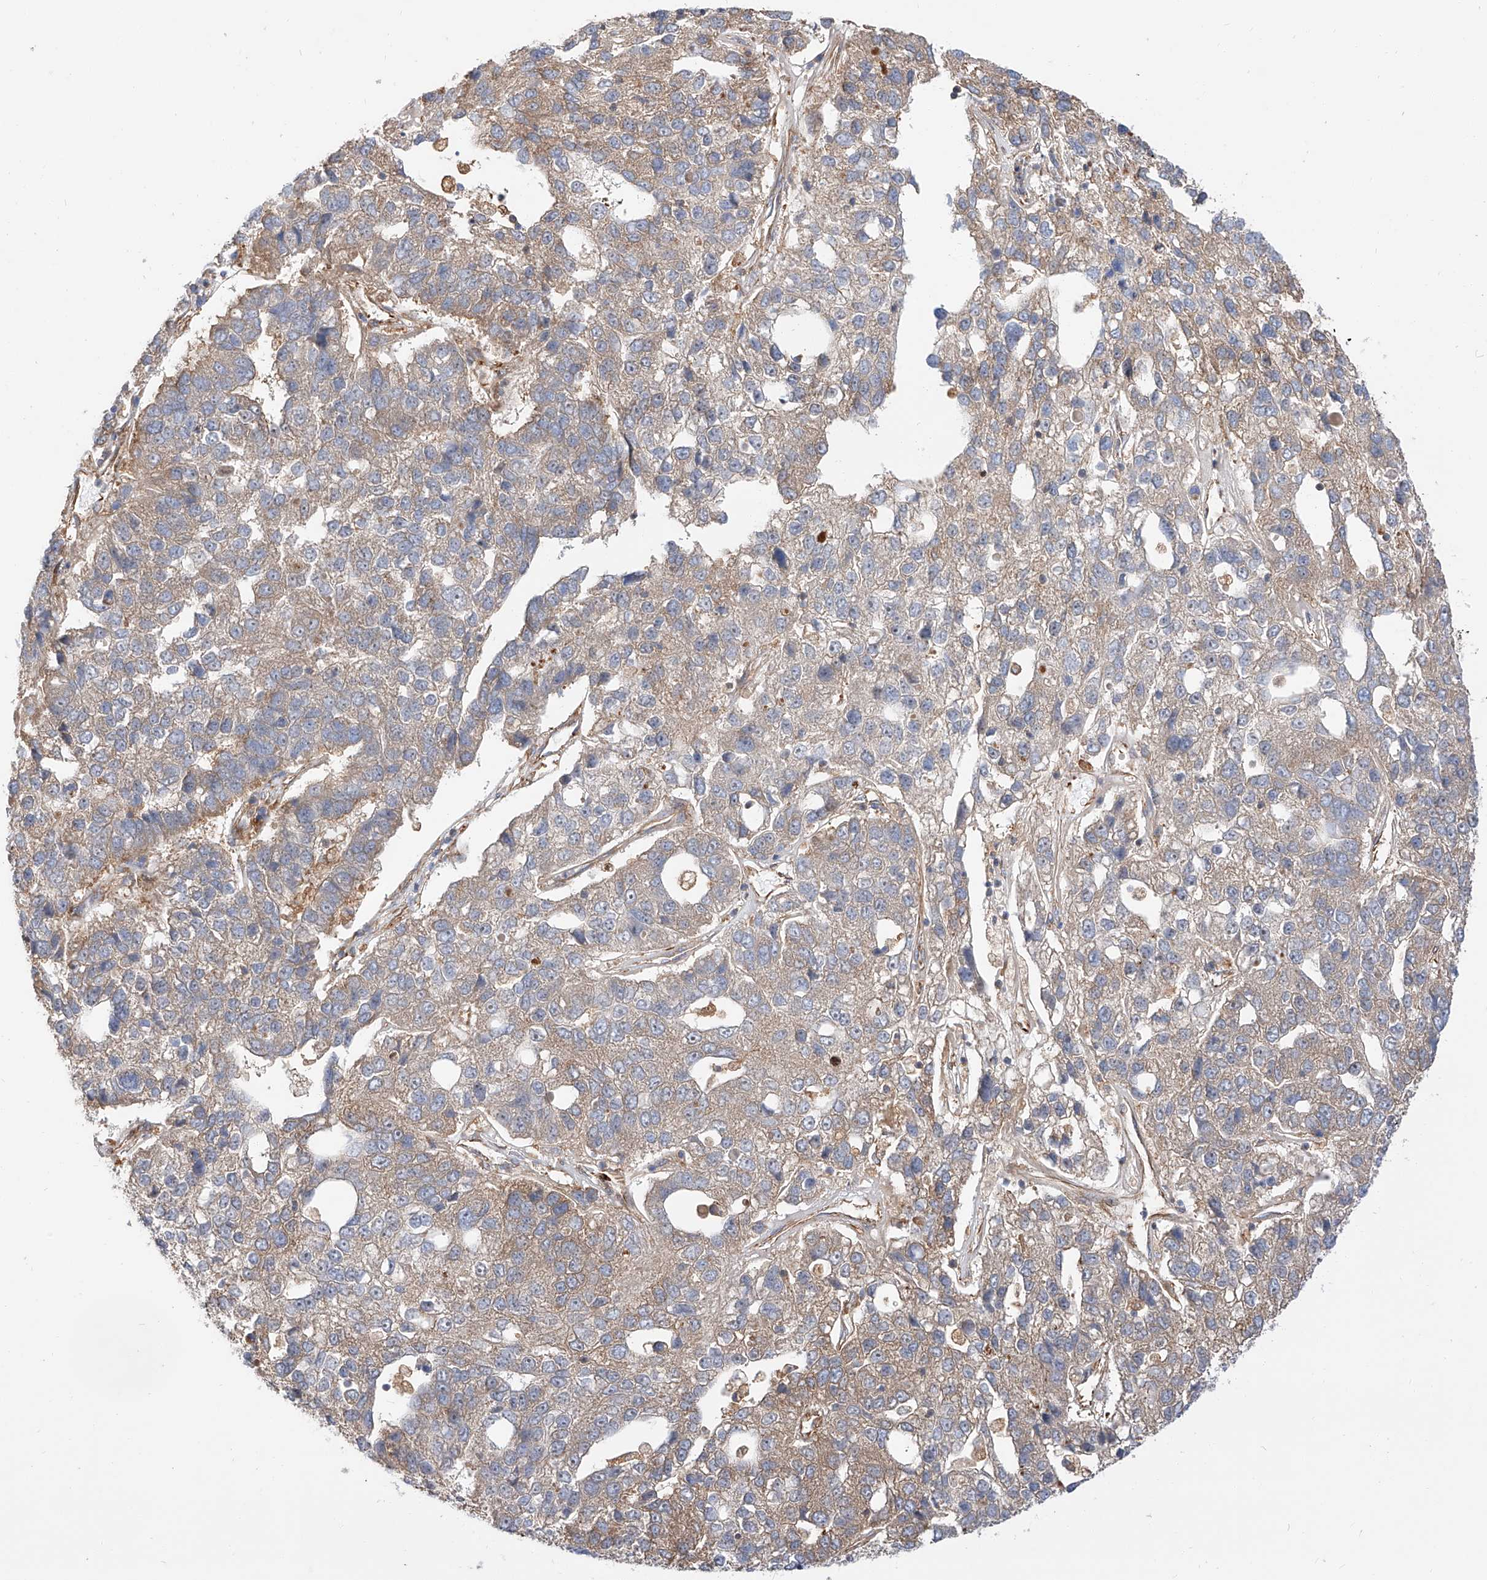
{"staining": {"intensity": "weak", "quantity": "25%-75%", "location": "cytoplasmic/membranous"}, "tissue": "pancreatic cancer", "cell_type": "Tumor cells", "image_type": "cancer", "snomed": [{"axis": "morphology", "description": "Adenocarcinoma, NOS"}, {"axis": "topography", "description": "Pancreas"}], "caption": "Immunohistochemical staining of human pancreatic adenocarcinoma demonstrates low levels of weak cytoplasmic/membranous protein expression in about 25%-75% of tumor cells. The staining was performed using DAB to visualize the protein expression in brown, while the nuclei were stained in blue with hematoxylin (Magnification: 20x).", "gene": "ISCA2", "patient": {"sex": "female", "age": 61}}